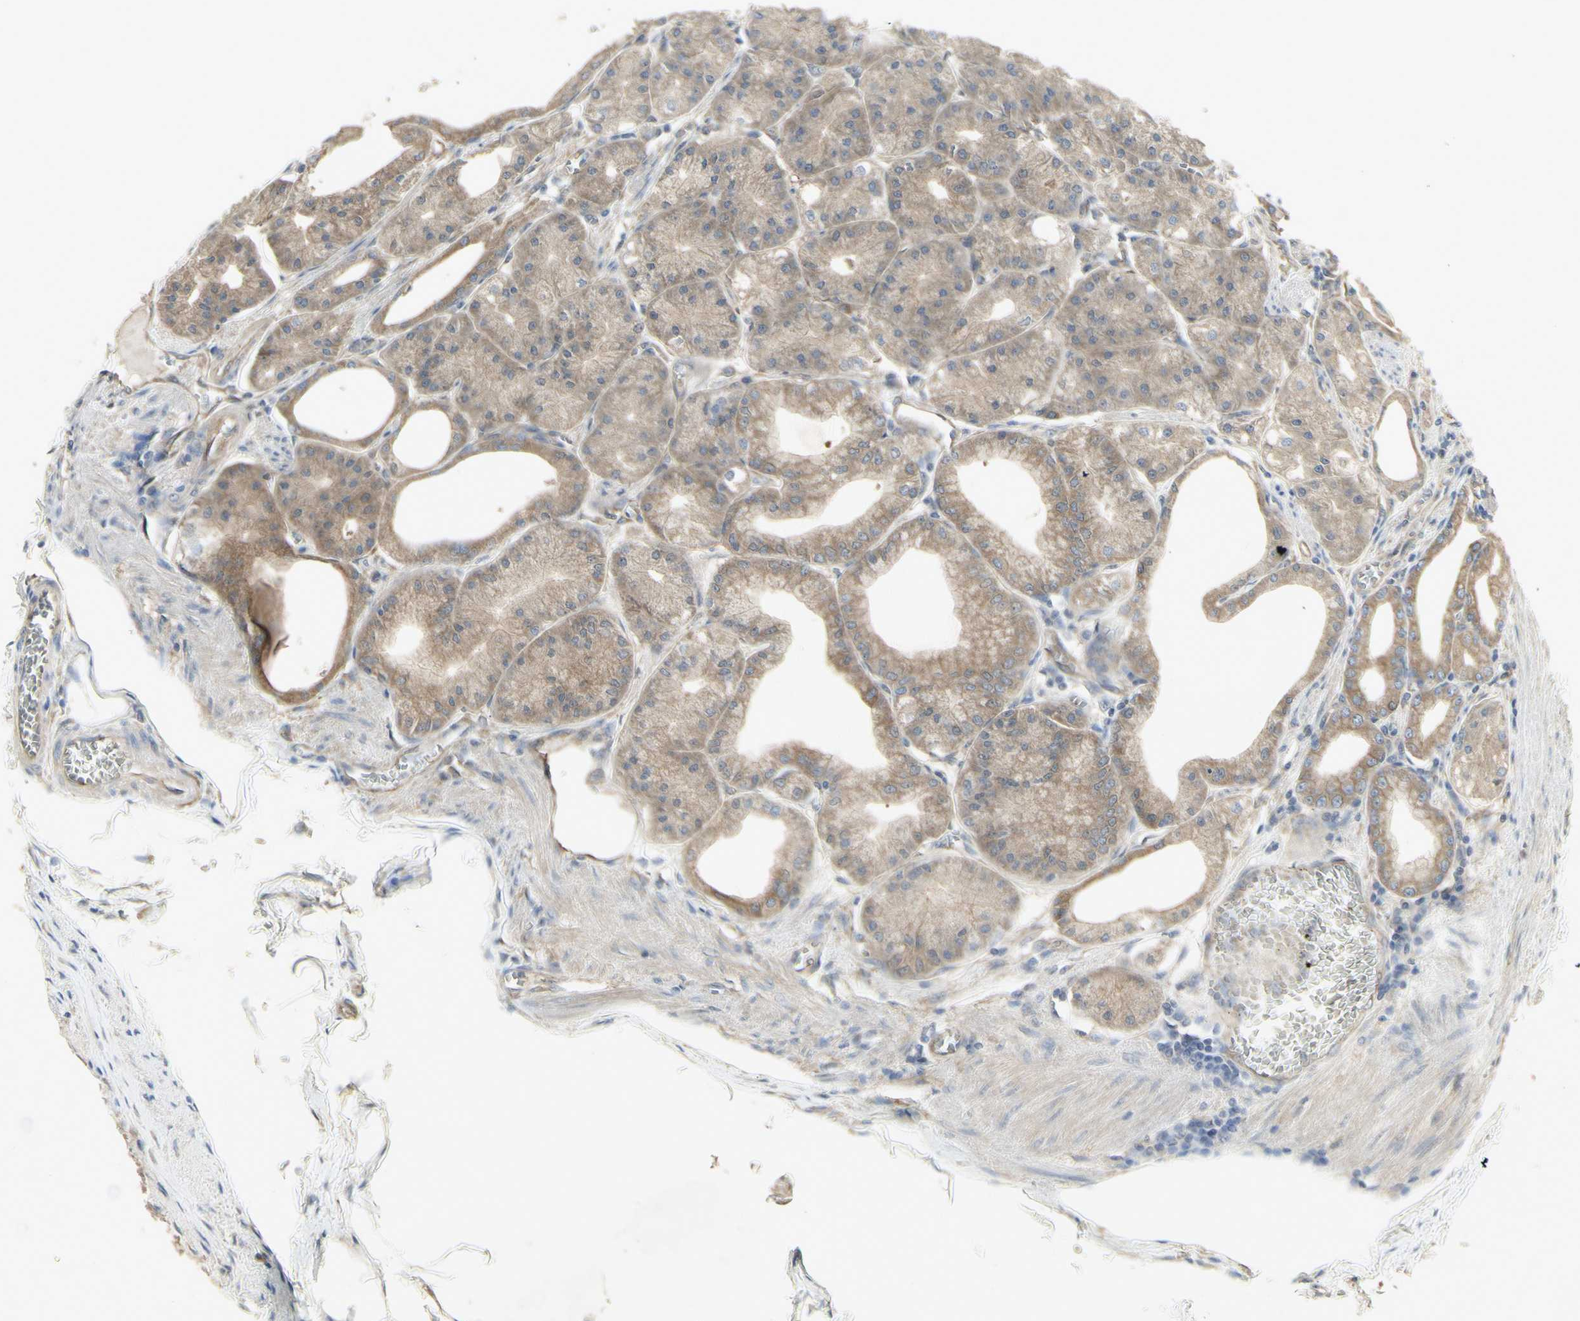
{"staining": {"intensity": "moderate", "quantity": ">75%", "location": "cytoplasmic/membranous"}, "tissue": "stomach", "cell_type": "Glandular cells", "image_type": "normal", "snomed": [{"axis": "morphology", "description": "Normal tissue, NOS"}, {"axis": "topography", "description": "Stomach, lower"}], "caption": "An immunohistochemistry photomicrograph of normal tissue is shown. Protein staining in brown shows moderate cytoplasmic/membranous positivity in stomach within glandular cells. Nuclei are stained in blue.", "gene": "CHURC1", "patient": {"sex": "male", "age": 71}}